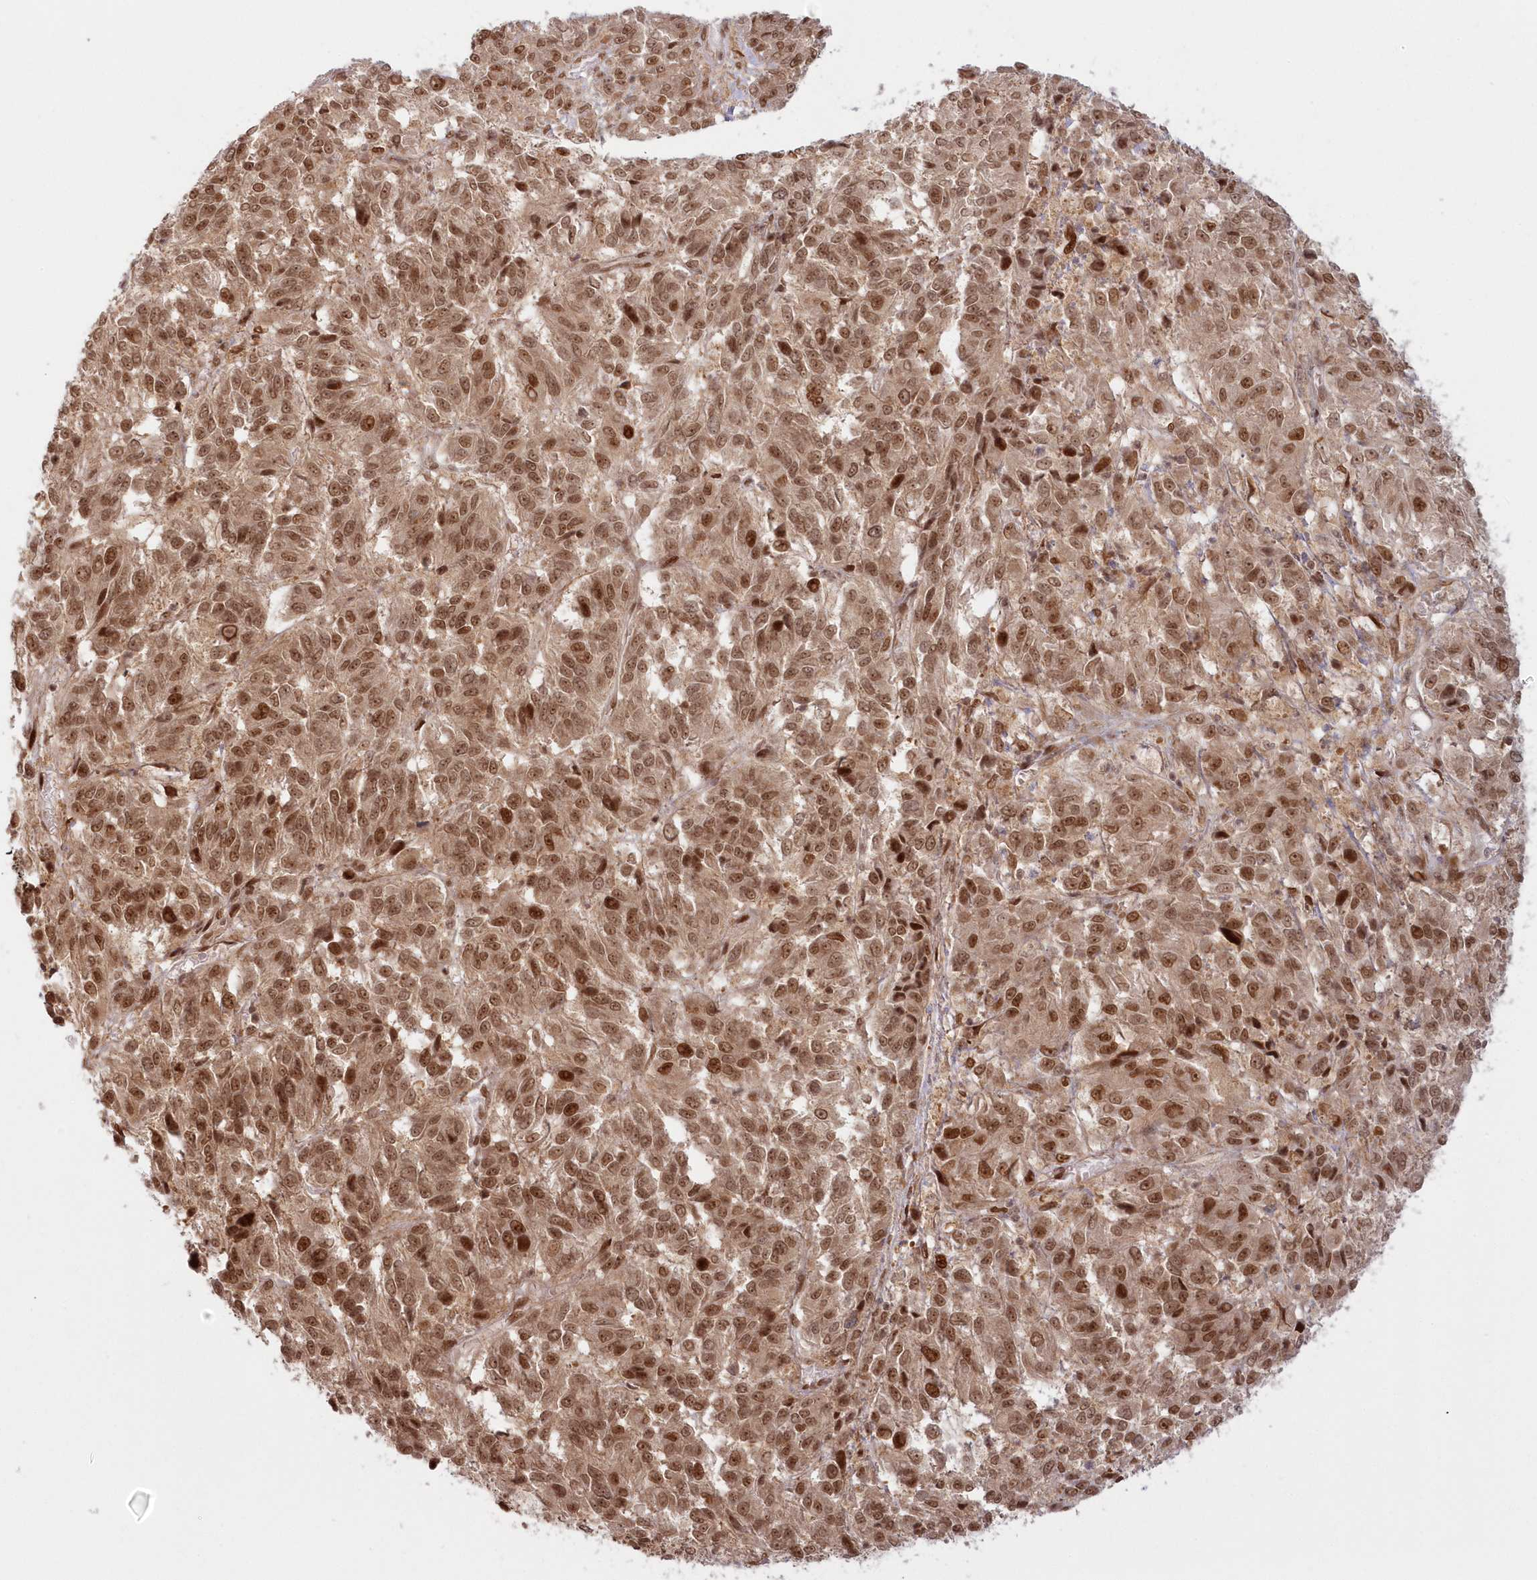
{"staining": {"intensity": "moderate", "quantity": ">75%", "location": "cytoplasmic/membranous,nuclear"}, "tissue": "melanoma", "cell_type": "Tumor cells", "image_type": "cancer", "snomed": [{"axis": "morphology", "description": "Malignant melanoma, Metastatic site"}, {"axis": "topography", "description": "Lung"}], "caption": "Protein expression analysis of human malignant melanoma (metastatic site) reveals moderate cytoplasmic/membranous and nuclear staining in approximately >75% of tumor cells. (DAB IHC, brown staining for protein, blue staining for nuclei).", "gene": "TOGARAM2", "patient": {"sex": "male", "age": 64}}